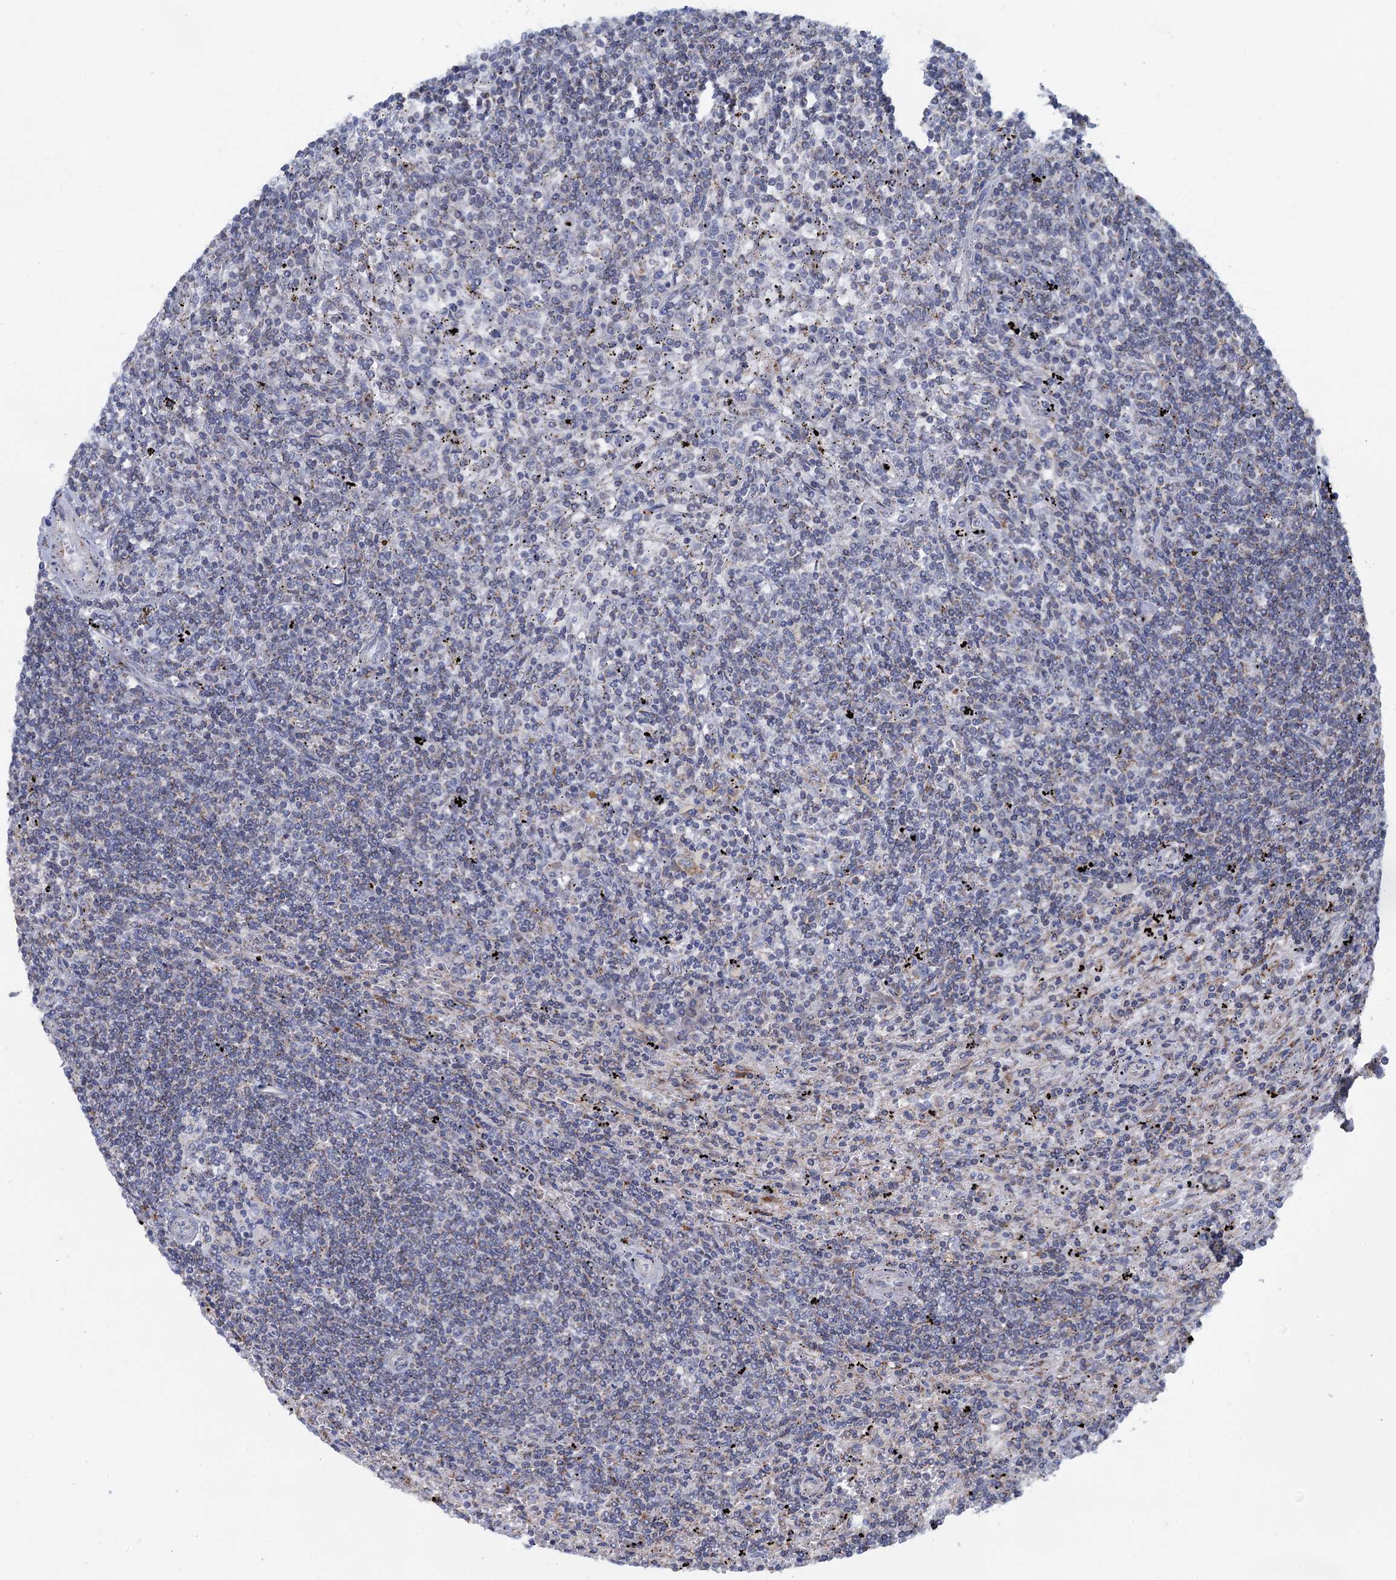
{"staining": {"intensity": "negative", "quantity": "none", "location": "none"}, "tissue": "lymphoma", "cell_type": "Tumor cells", "image_type": "cancer", "snomed": [{"axis": "morphology", "description": "Malignant lymphoma, non-Hodgkin's type, Low grade"}, {"axis": "topography", "description": "Spleen"}], "caption": "Human low-grade malignant lymphoma, non-Hodgkin's type stained for a protein using IHC demonstrates no expression in tumor cells.", "gene": "ANKS3", "patient": {"sex": "male", "age": 76}}